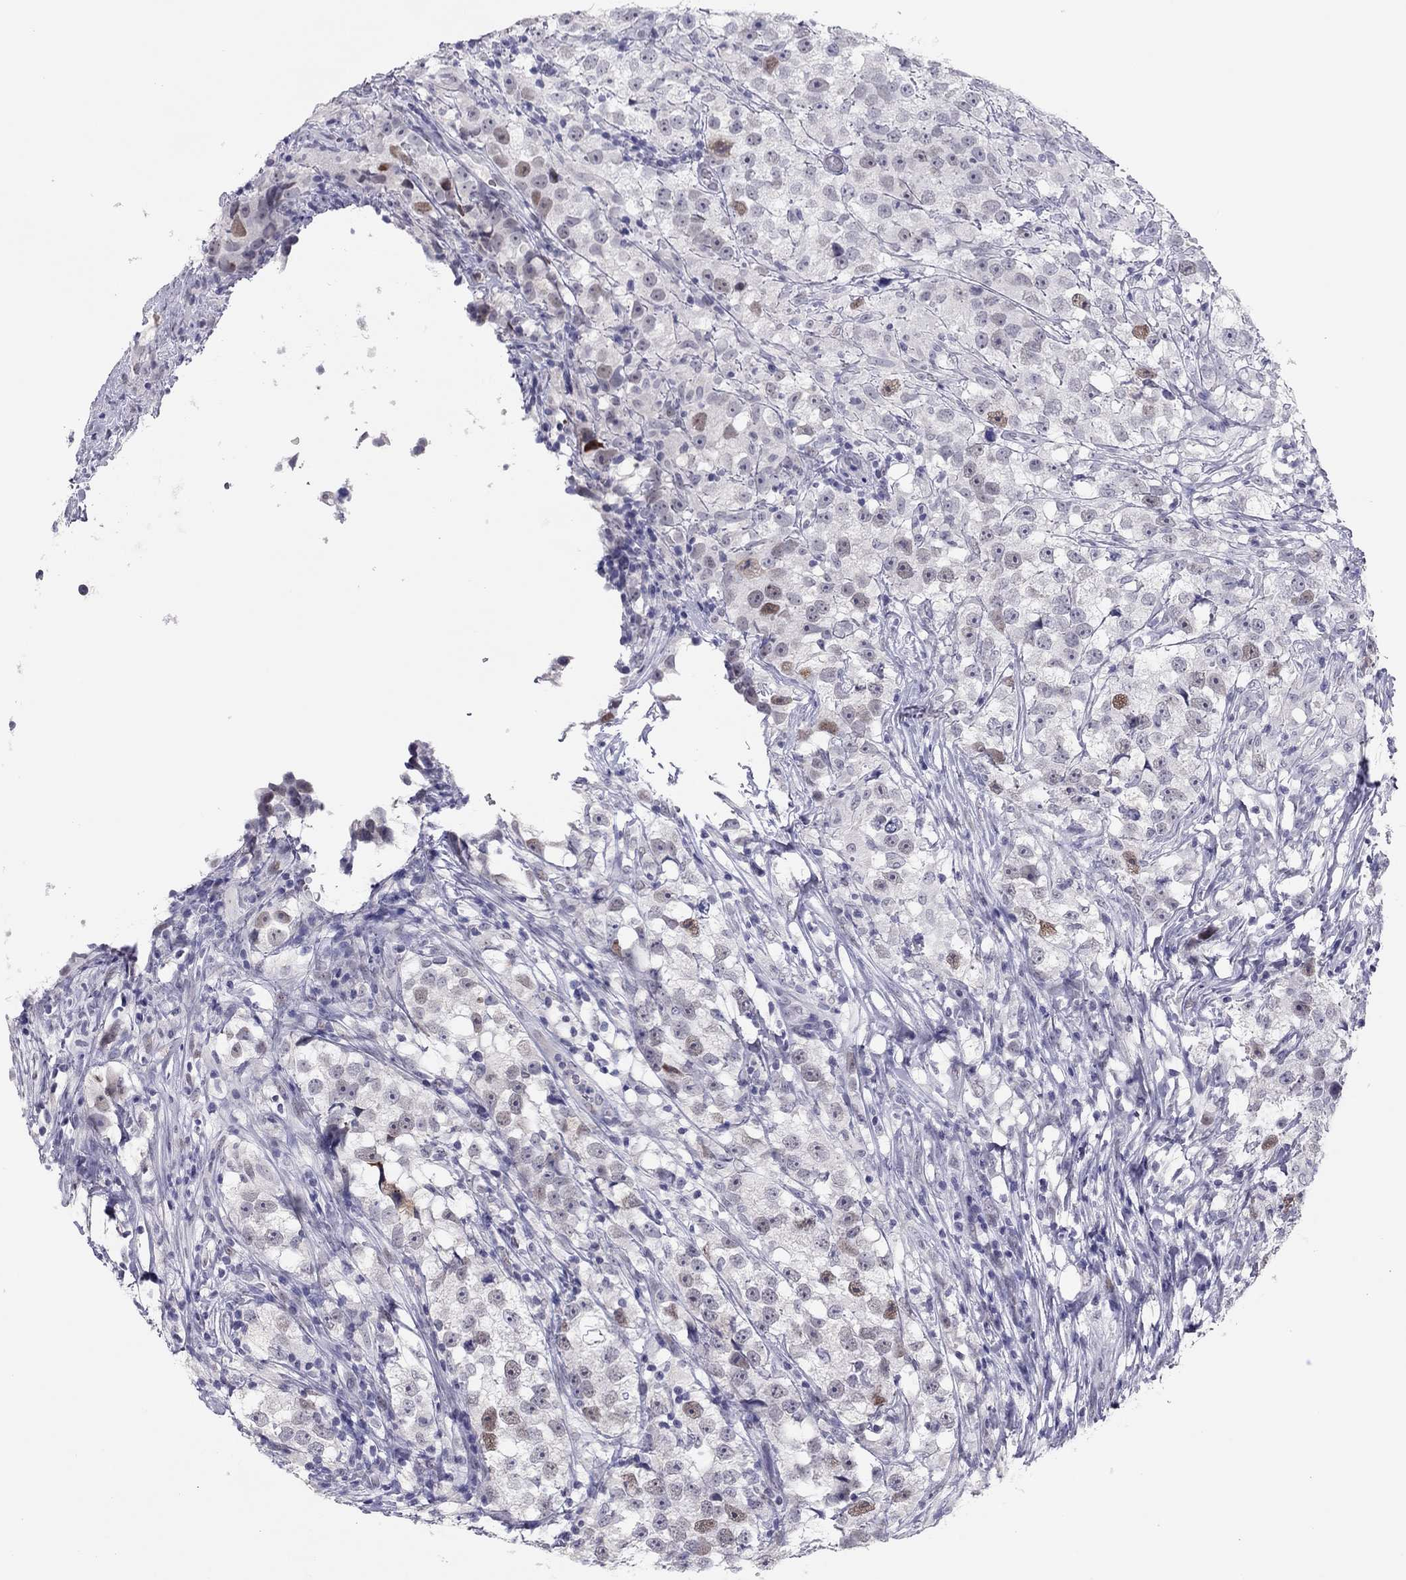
{"staining": {"intensity": "weak", "quantity": "<25%", "location": "nuclear"}, "tissue": "testis cancer", "cell_type": "Tumor cells", "image_type": "cancer", "snomed": [{"axis": "morphology", "description": "Seminoma, NOS"}, {"axis": "topography", "description": "Testis"}], "caption": "Testis cancer (seminoma) was stained to show a protein in brown. There is no significant positivity in tumor cells. (DAB immunohistochemistry, high magnification).", "gene": "PHOX2A", "patient": {"sex": "male", "age": 46}}